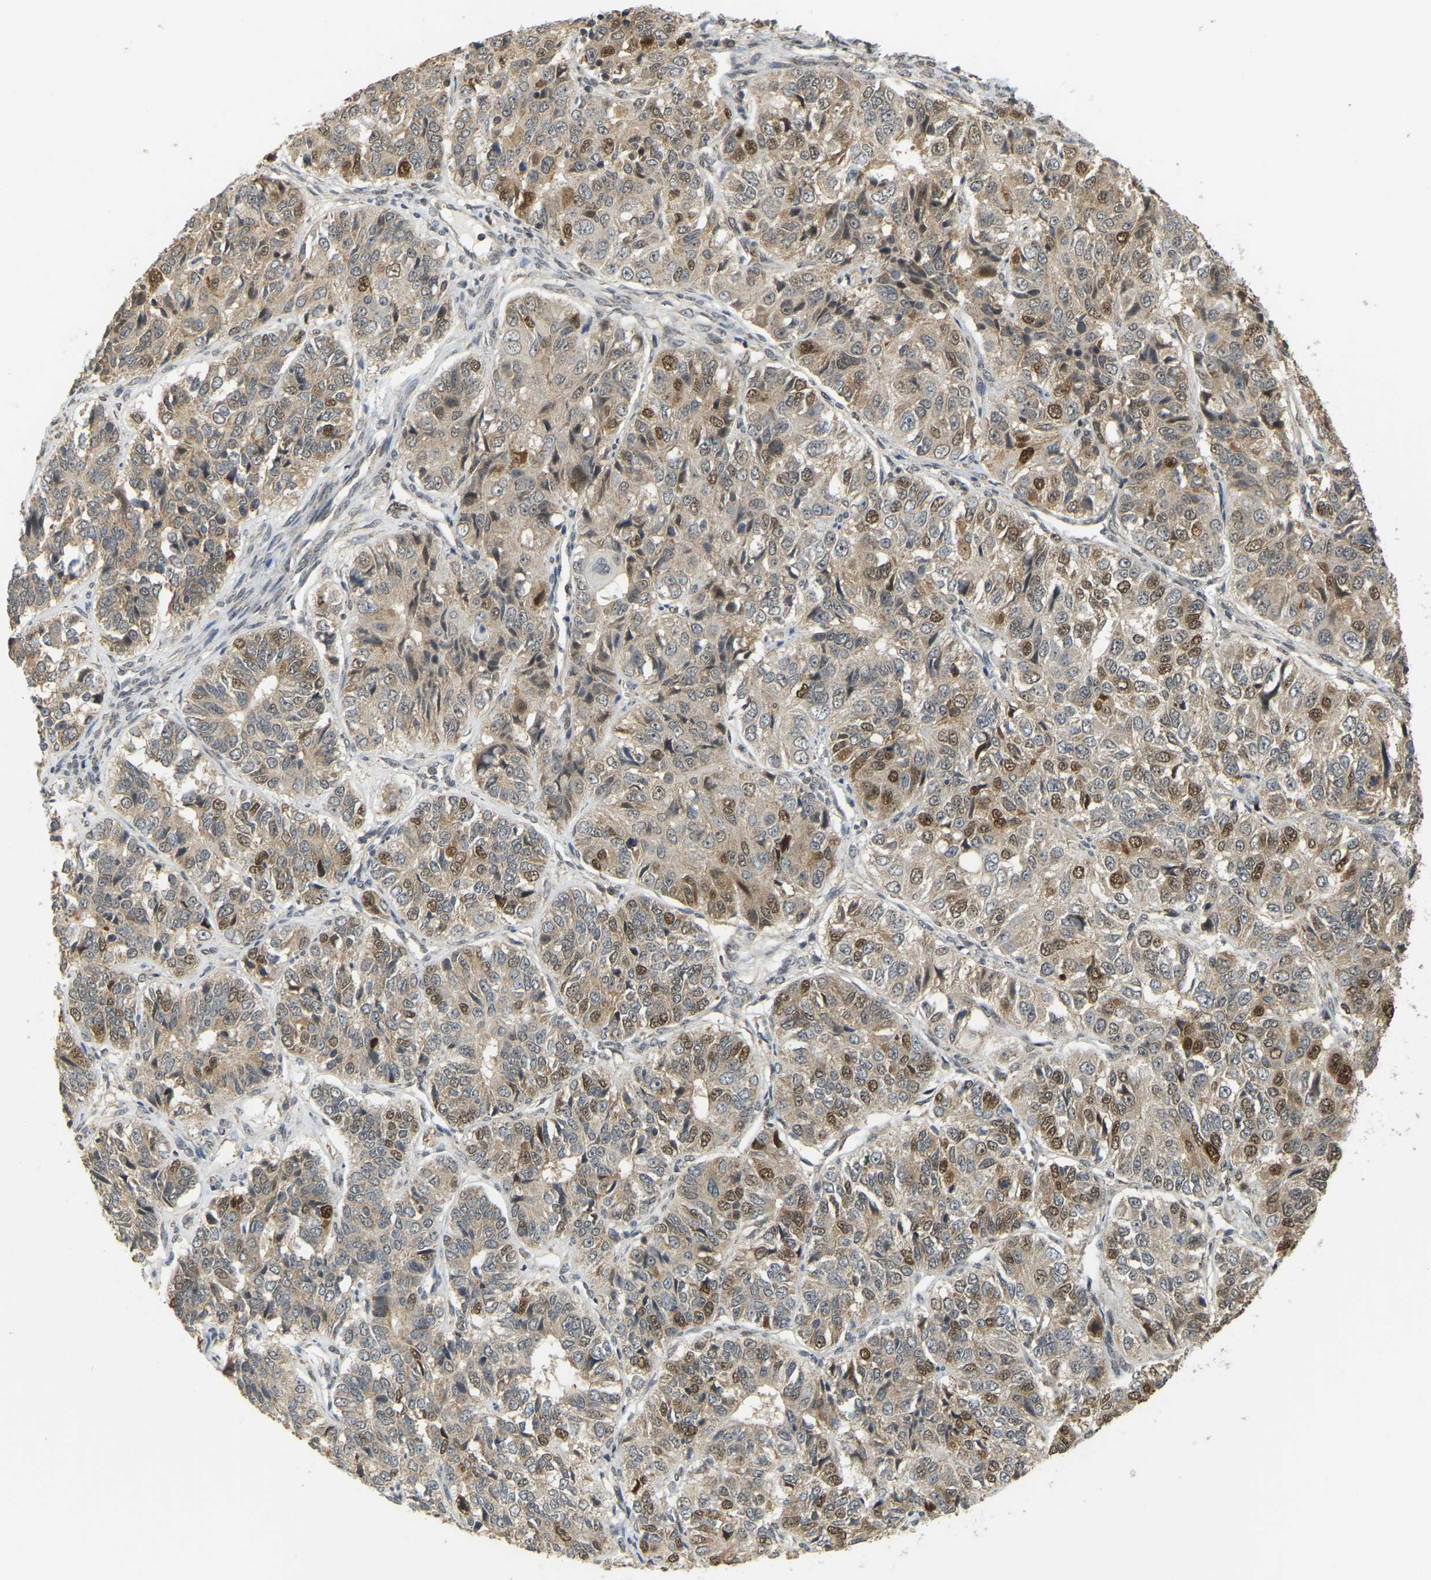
{"staining": {"intensity": "moderate", "quantity": "25%-75%", "location": "nuclear"}, "tissue": "ovarian cancer", "cell_type": "Tumor cells", "image_type": "cancer", "snomed": [{"axis": "morphology", "description": "Carcinoma, endometroid"}, {"axis": "topography", "description": "Ovary"}], "caption": "Endometroid carcinoma (ovarian) stained with DAB (3,3'-diaminobenzidine) immunohistochemistry displays medium levels of moderate nuclear positivity in approximately 25%-75% of tumor cells.", "gene": "BRF2", "patient": {"sex": "female", "age": 51}}